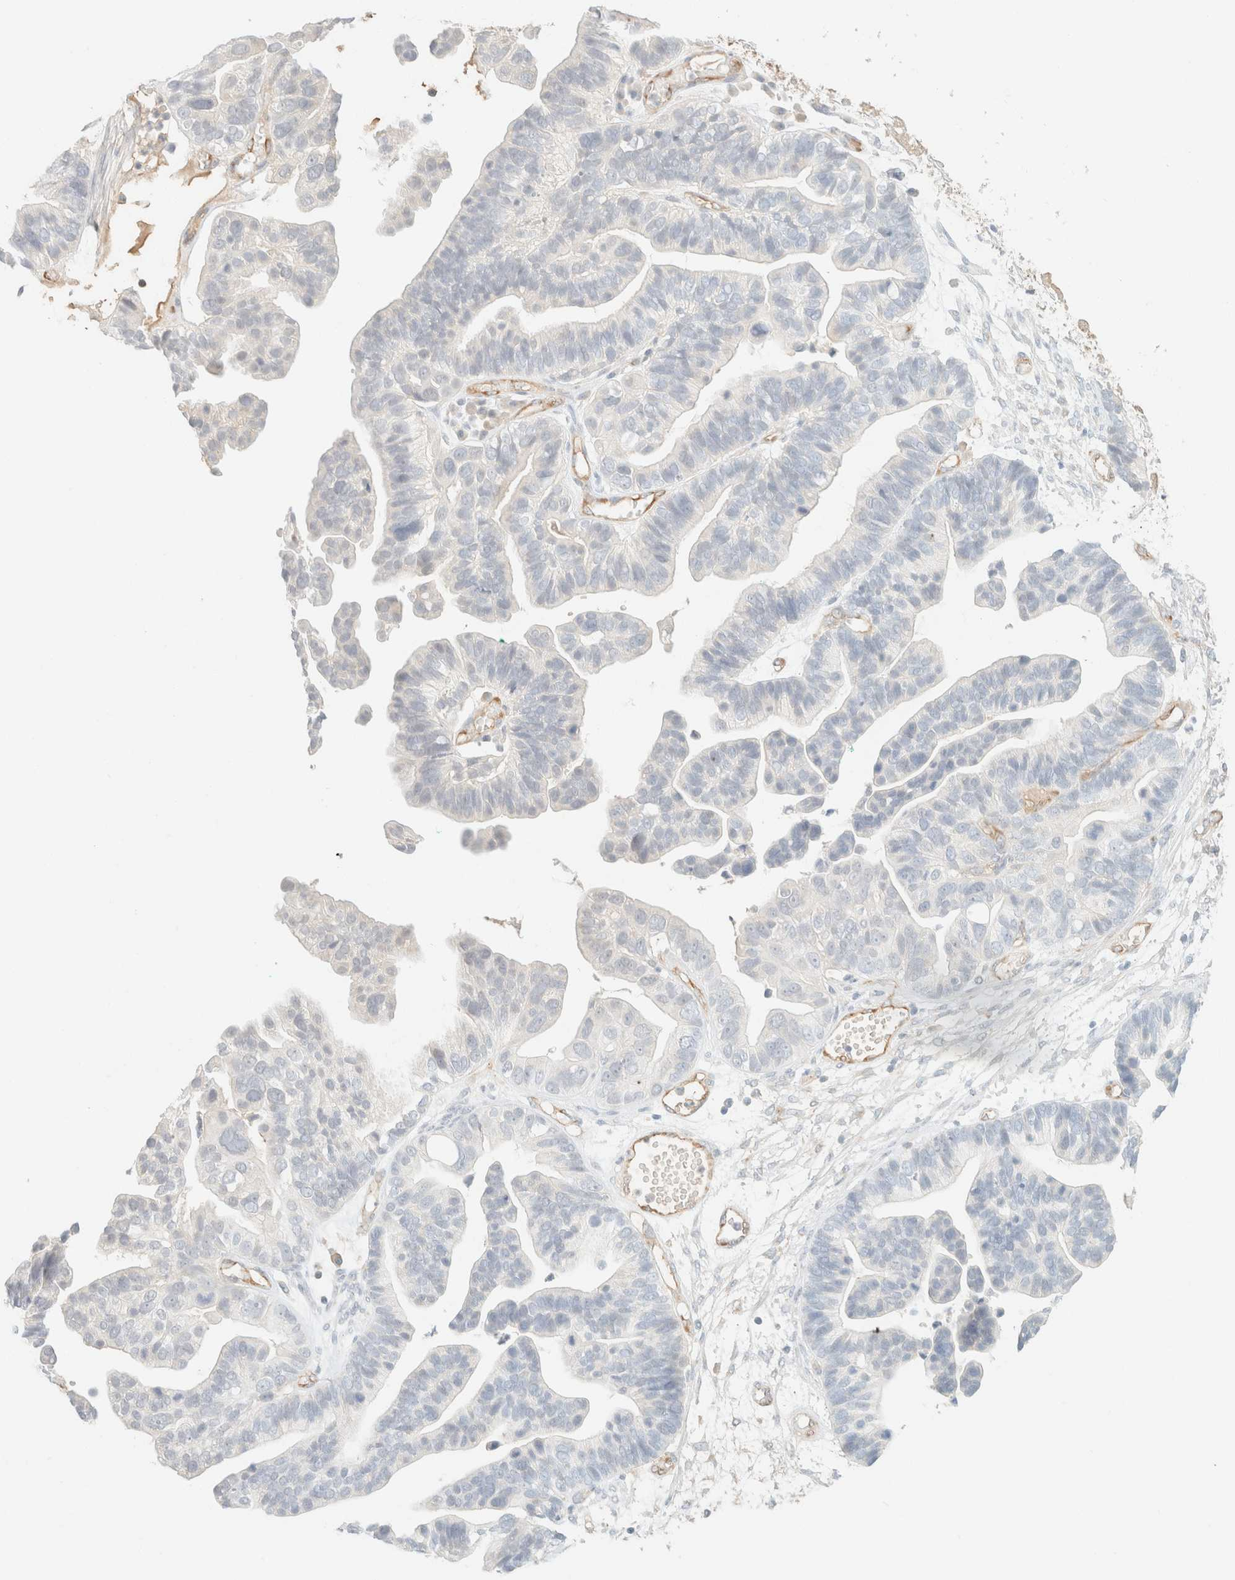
{"staining": {"intensity": "negative", "quantity": "none", "location": "none"}, "tissue": "ovarian cancer", "cell_type": "Tumor cells", "image_type": "cancer", "snomed": [{"axis": "morphology", "description": "Cystadenocarcinoma, serous, NOS"}, {"axis": "topography", "description": "Ovary"}], "caption": "IHC image of neoplastic tissue: ovarian cancer stained with DAB (3,3'-diaminobenzidine) reveals no significant protein positivity in tumor cells. (DAB IHC visualized using brightfield microscopy, high magnification).", "gene": "SPARCL1", "patient": {"sex": "female", "age": 56}}